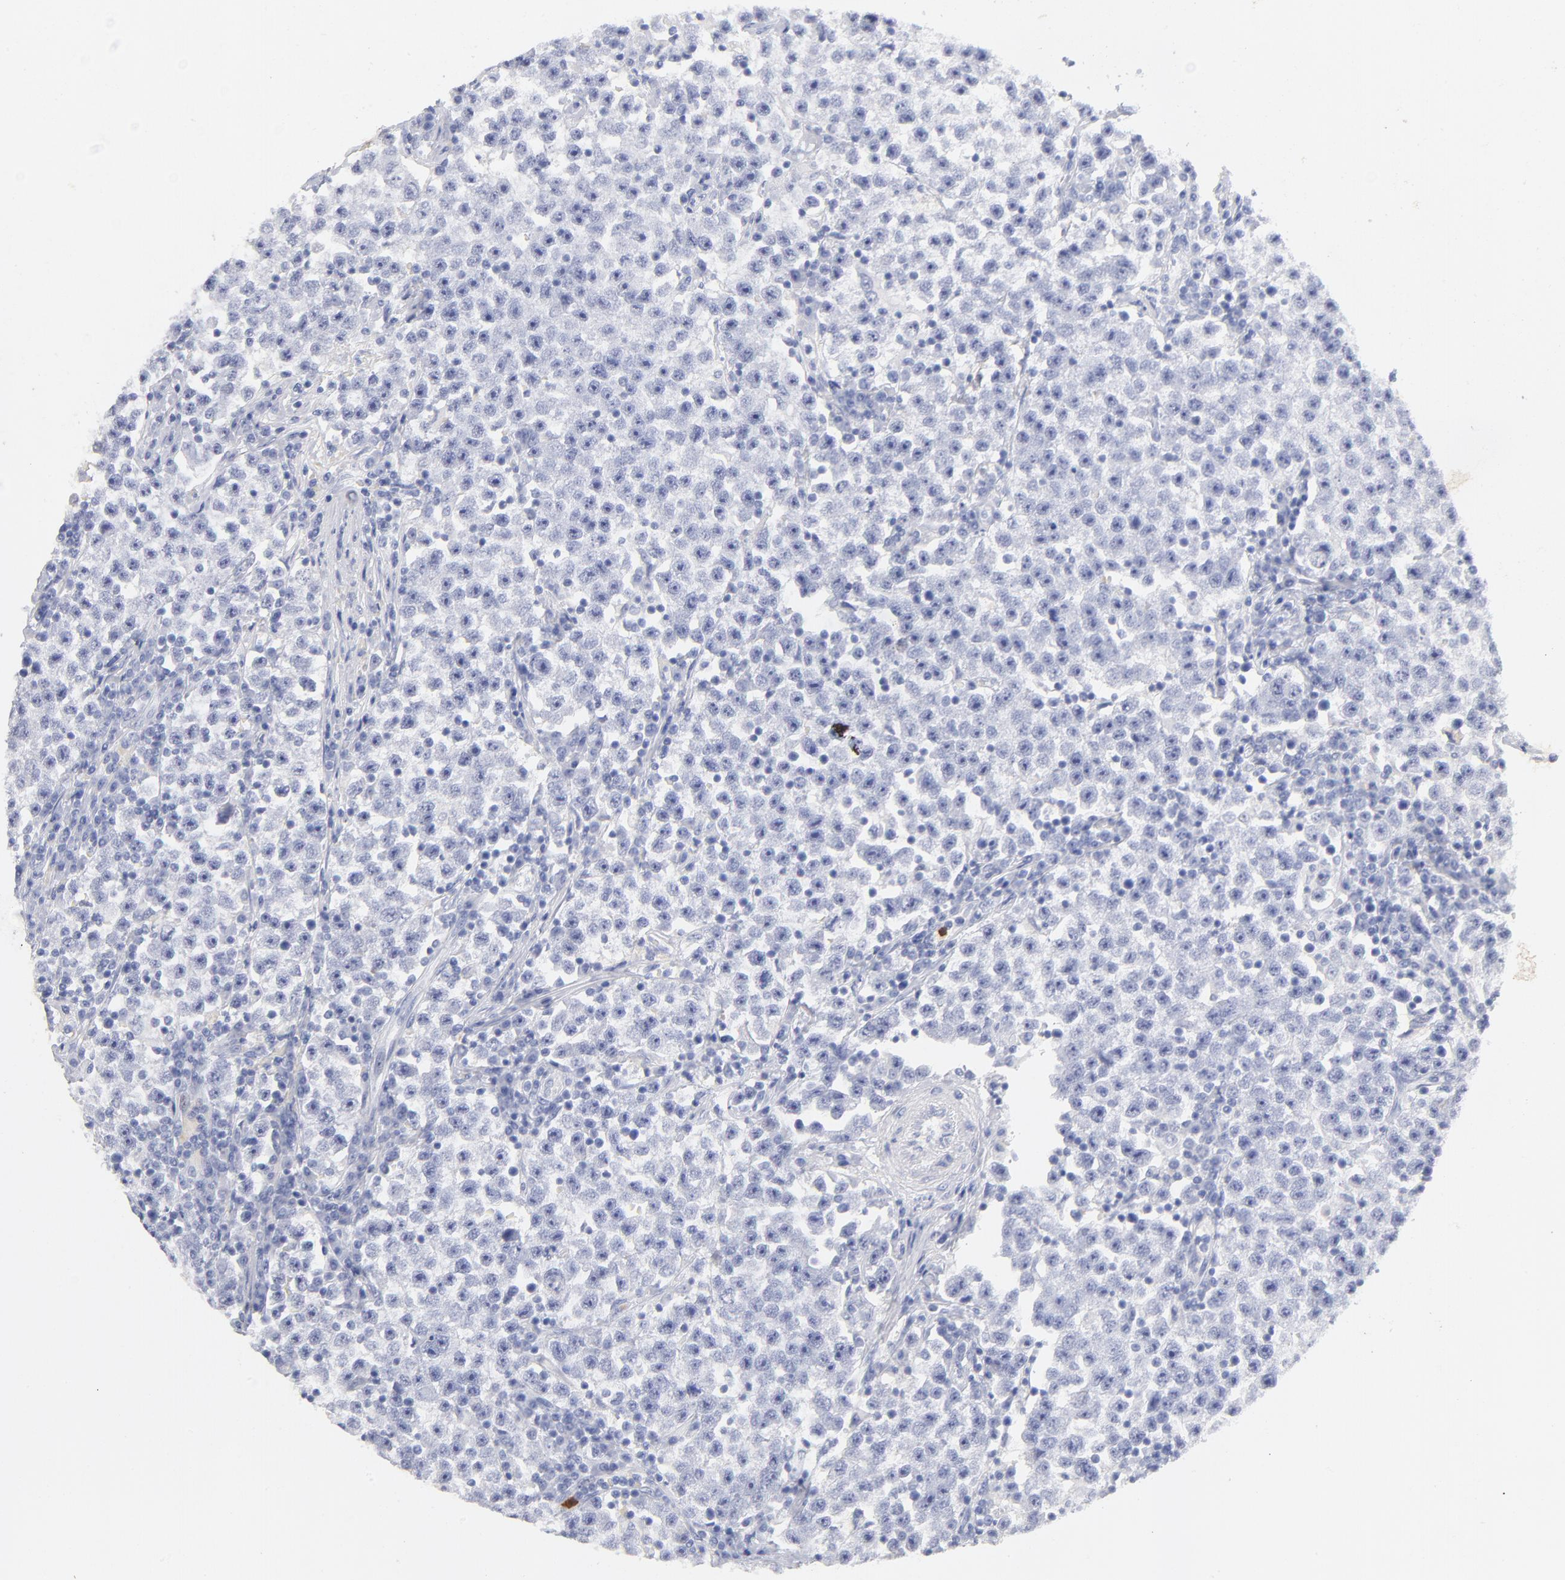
{"staining": {"intensity": "negative", "quantity": "none", "location": "none"}, "tissue": "testis cancer", "cell_type": "Tumor cells", "image_type": "cancer", "snomed": [{"axis": "morphology", "description": "Seminoma, NOS"}, {"axis": "topography", "description": "Testis"}], "caption": "Tumor cells are negative for protein expression in human testis cancer.", "gene": "ARG1", "patient": {"sex": "male", "age": 22}}